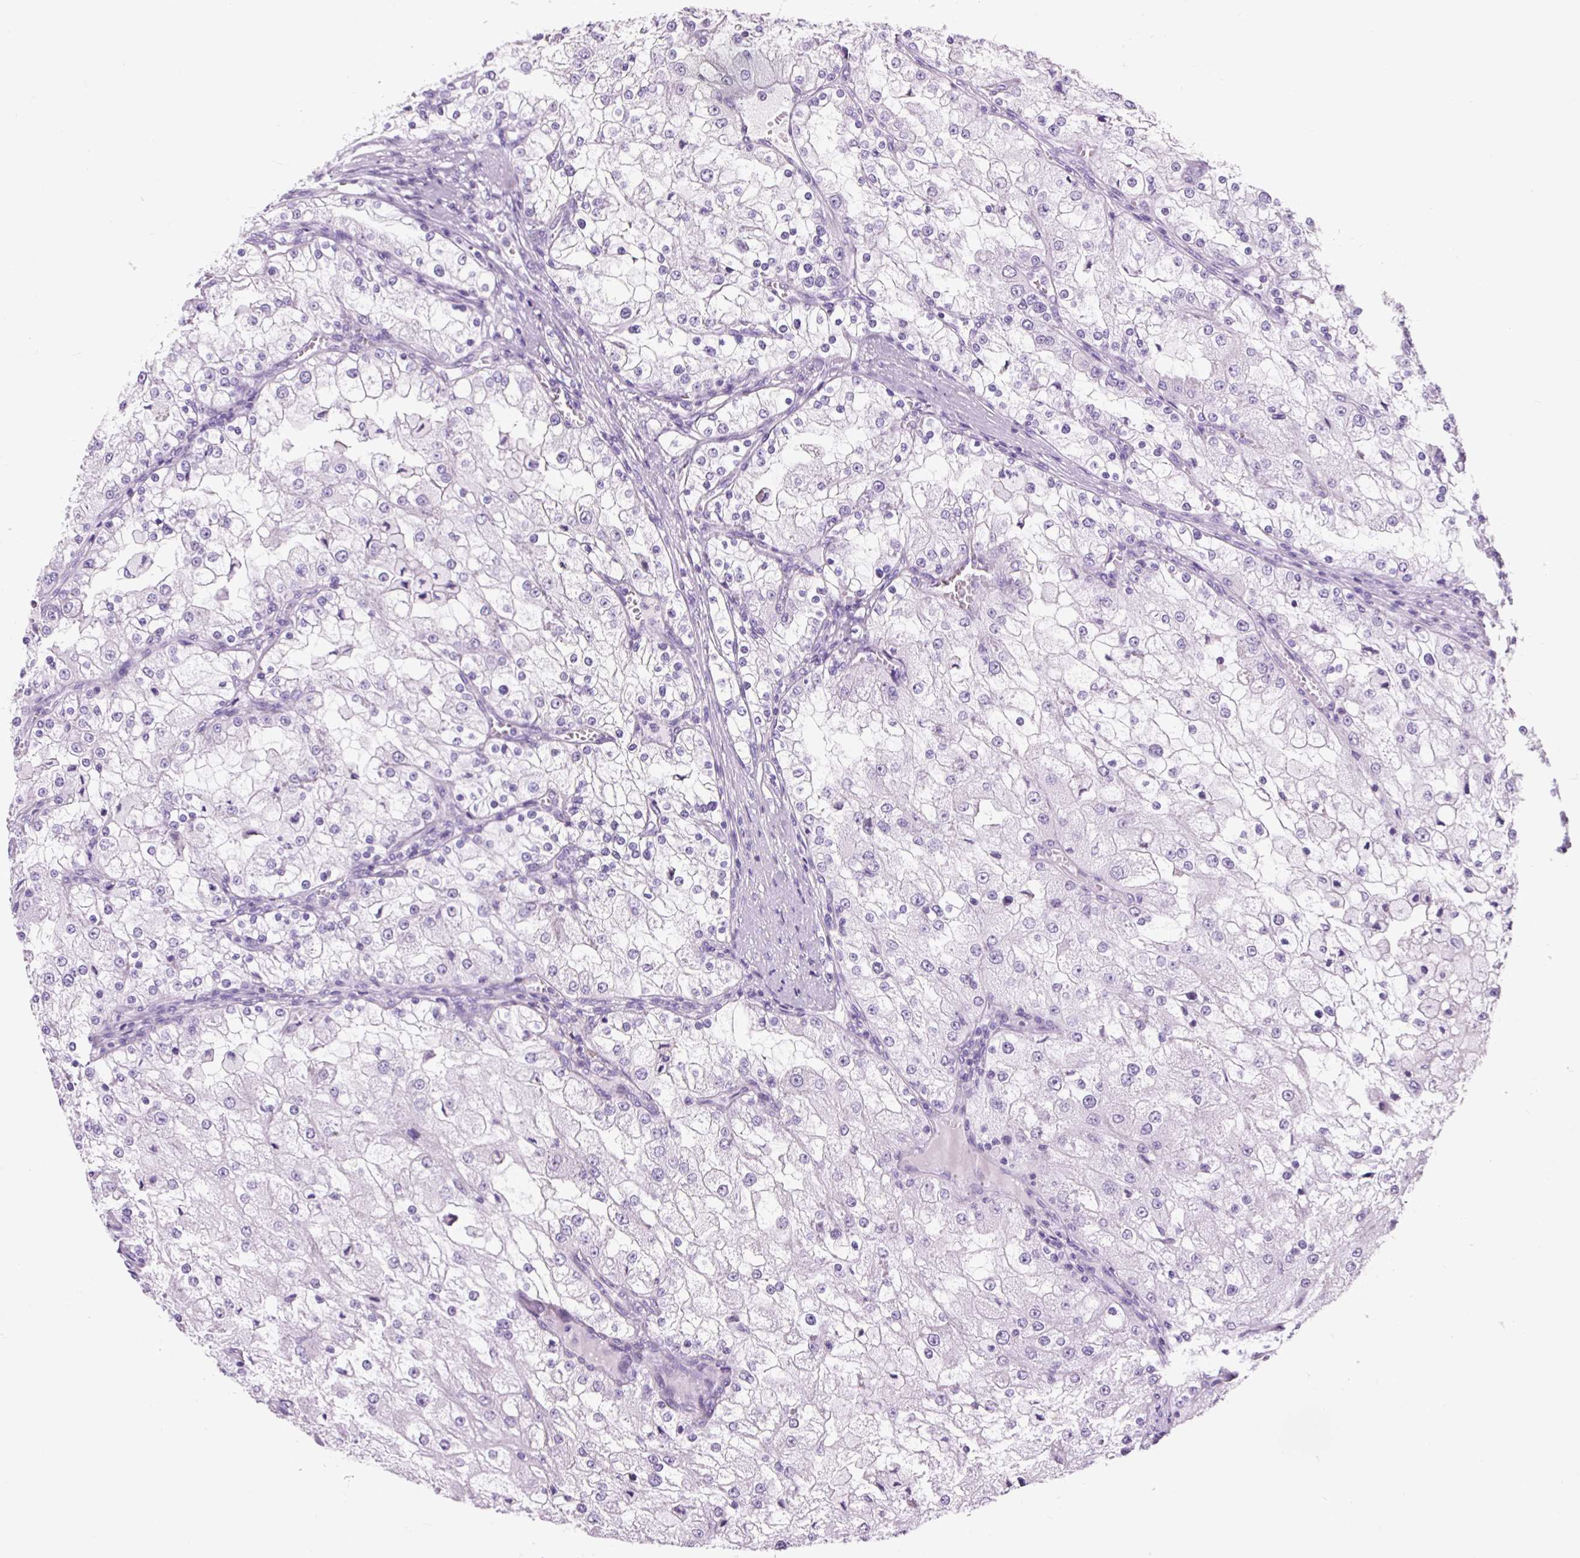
{"staining": {"intensity": "negative", "quantity": "none", "location": "none"}, "tissue": "renal cancer", "cell_type": "Tumor cells", "image_type": "cancer", "snomed": [{"axis": "morphology", "description": "Adenocarcinoma, NOS"}, {"axis": "topography", "description": "Kidney"}], "caption": "High magnification brightfield microscopy of renal cancer (adenocarcinoma) stained with DAB (3,3'-diaminobenzidine) (brown) and counterstained with hematoxylin (blue): tumor cells show no significant positivity. Brightfield microscopy of IHC stained with DAB (brown) and hematoxylin (blue), captured at high magnification.", "gene": "VPREB1", "patient": {"sex": "female", "age": 74}}